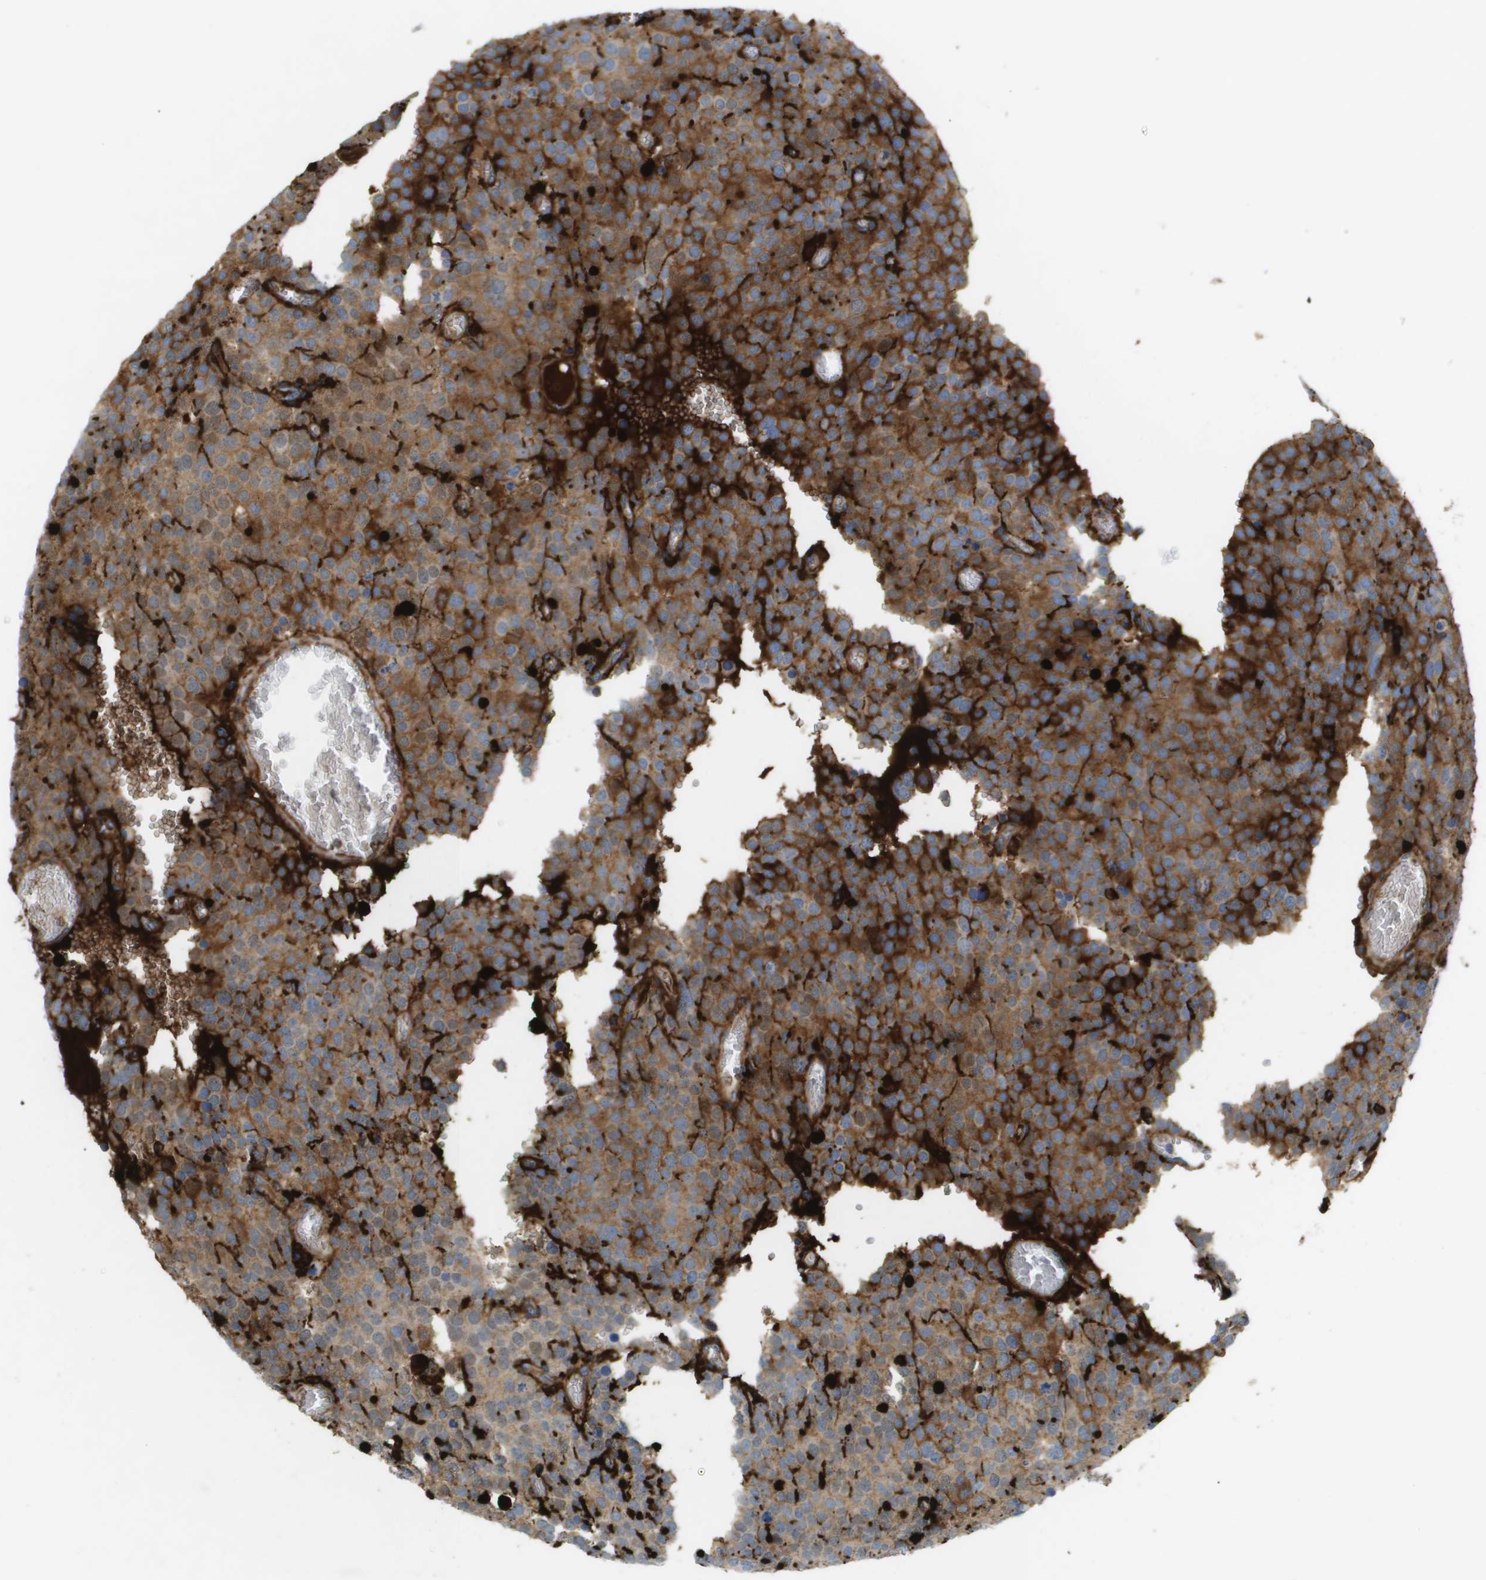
{"staining": {"intensity": "moderate", "quantity": ">75%", "location": "cytoplasmic/membranous"}, "tissue": "testis cancer", "cell_type": "Tumor cells", "image_type": "cancer", "snomed": [{"axis": "morphology", "description": "Normal tissue, NOS"}, {"axis": "morphology", "description": "Seminoma, NOS"}, {"axis": "topography", "description": "Testis"}], "caption": "Tumor cells show medium levels of moderate cytoplasmic/membranous expression in about >75% of cells in human testis cancer (seminoma). (Brightfield microscopy of DAB IHC at high magnification).", "gene": "VTN", "patient": {"sex": "male", "age": 71}}